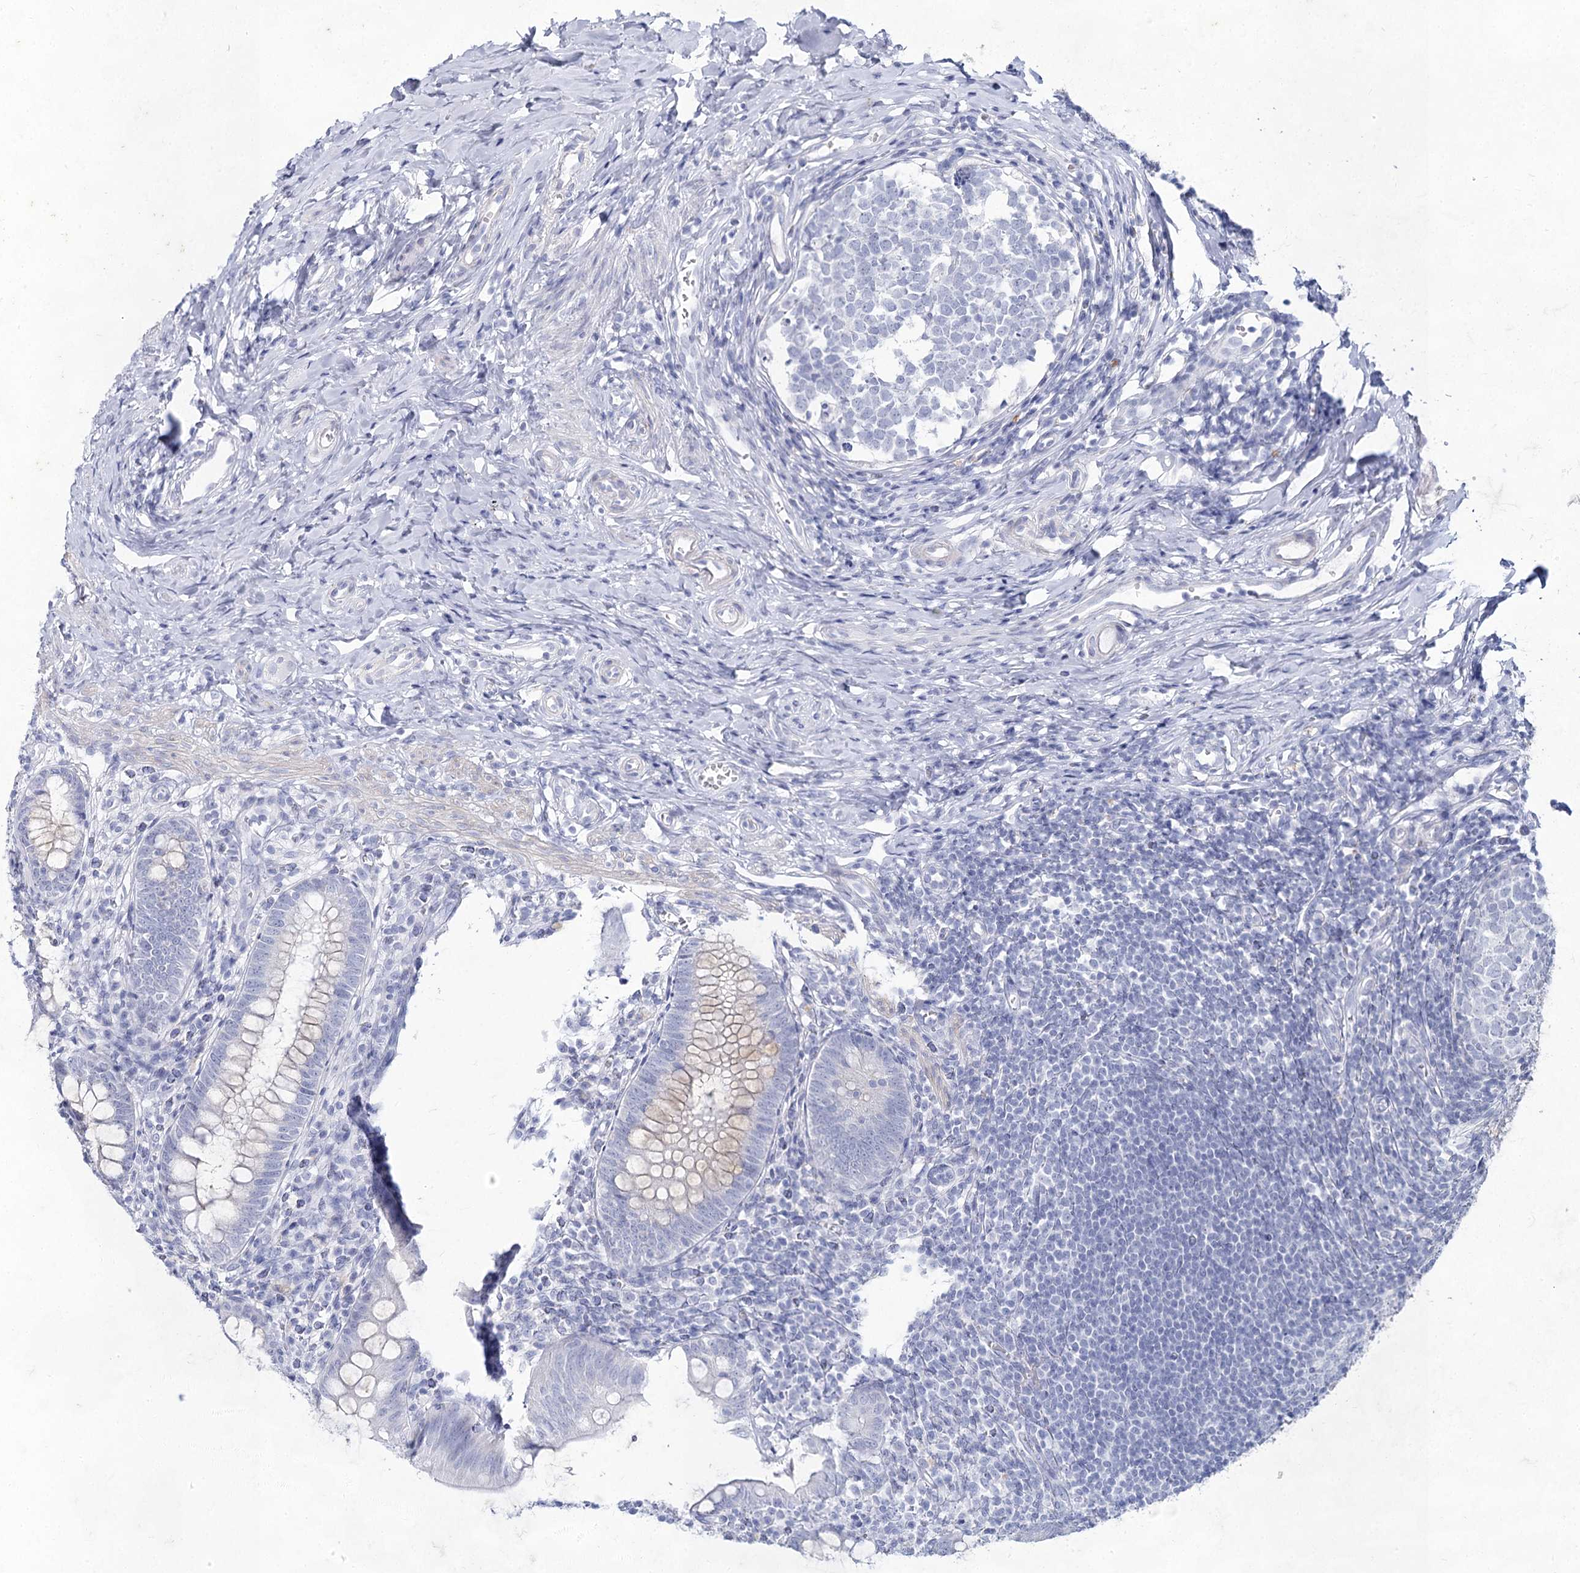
{"staining": {"intensity": "weak", "quantity": "<25%", "location": "cytoplasmic/membranous"}, "tissue": "appendix", "cell_type": "Glandular cells", "image_type": "normal", "snomed": [{"axis": "morphology", "description": "Normal tissue, NOS"}, {"axis": "topography", "description": "Appendix"}], "caption": "IHC of normal appendix exhibits no positivity in glandular cells. (DAB immunohistochemistry (IHC) visualized using brightfield microscopy, high magnification).", "gene": "ACRV1", "patient": {"sex": "male", "age": 14}}